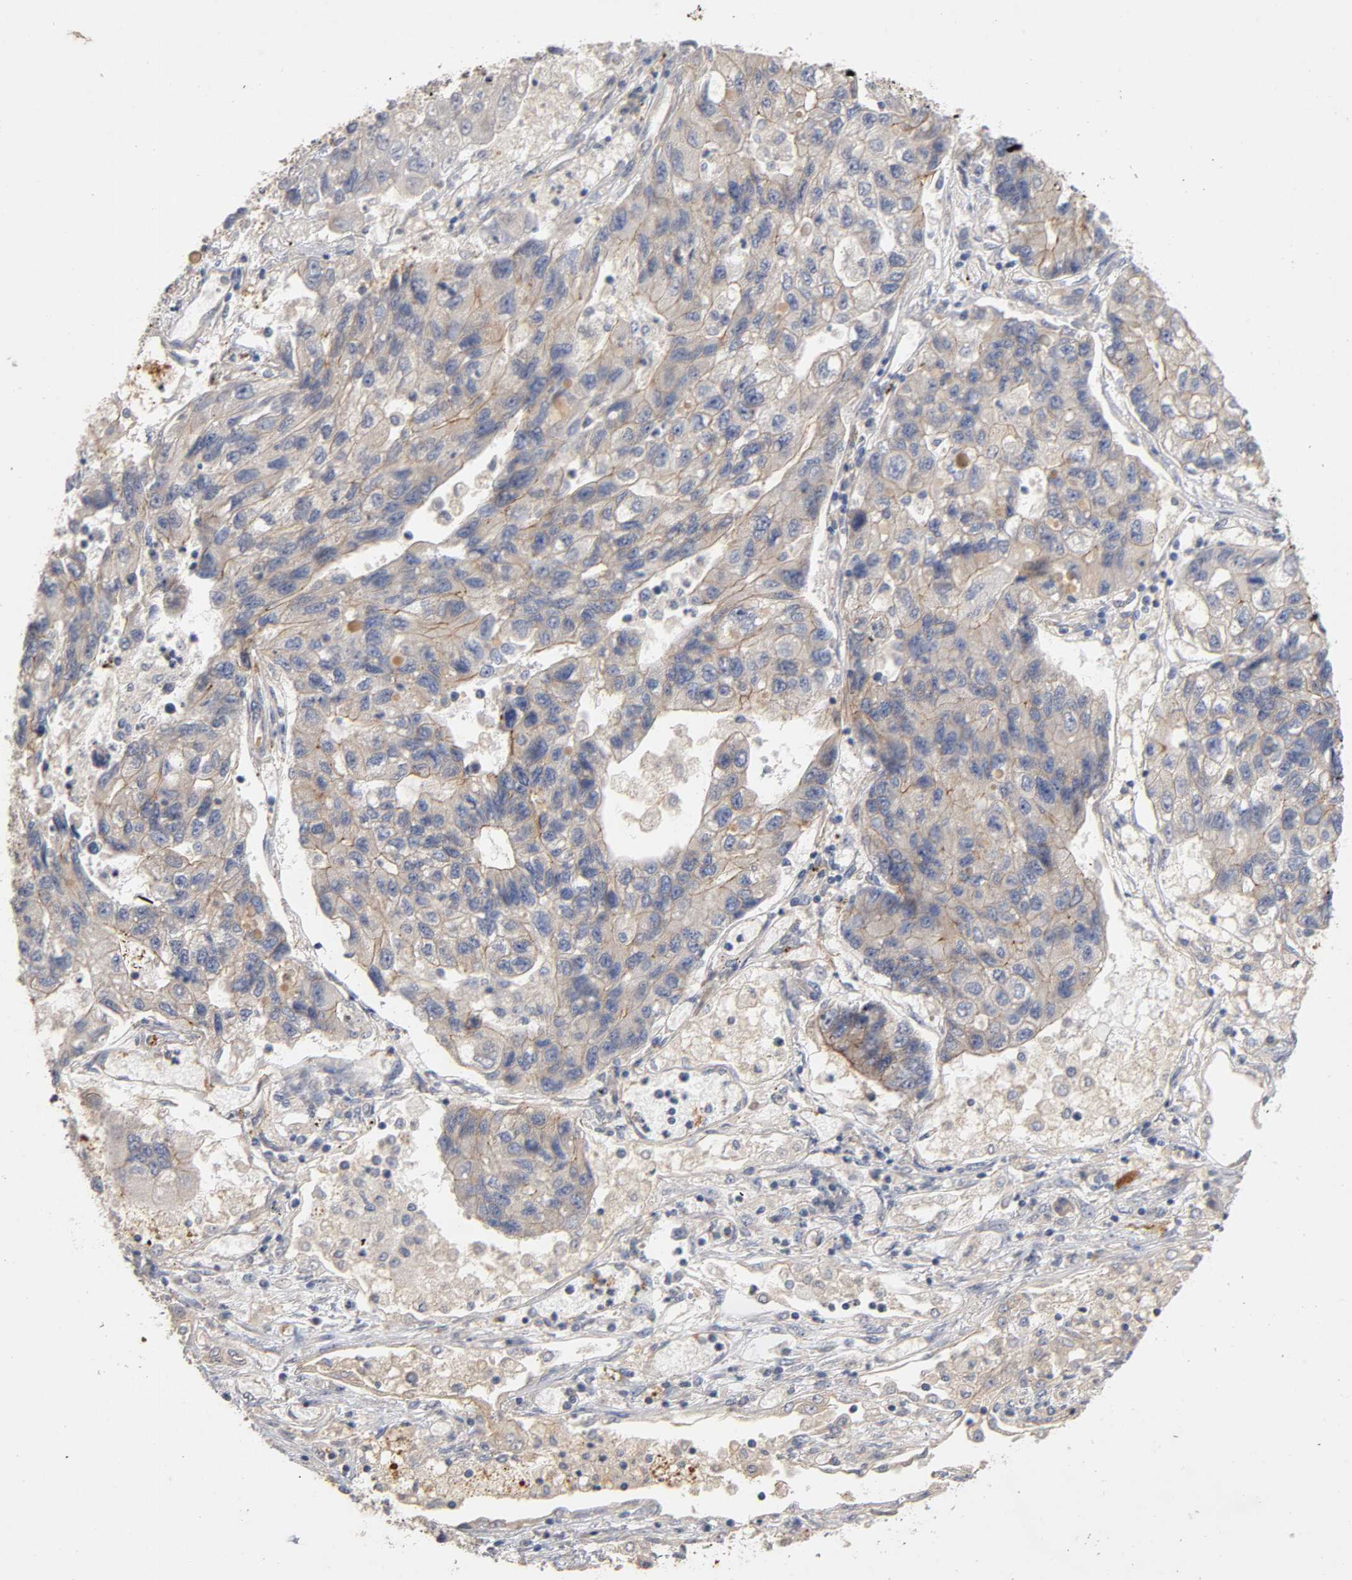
{"staining": {"intensity": "moderate", "quantity": ">75%", "location": "cytoplasmic/membranous"}, "tissue": "lung cancer", "cell_type": "Tumor cells", "image_type": "cancer", "snomed": [{"axis": "morphology", "description": "Adenocarcinoma, NOS"}, {"axis": "topography", "description": "Lung"}], "caption": "Human adenocarcinoma (lung) stained with a protein marker exhibits moderate staining in tumor cells.", "gene": "PDZD11", "patient": {"sex": "female", "age": 51}}